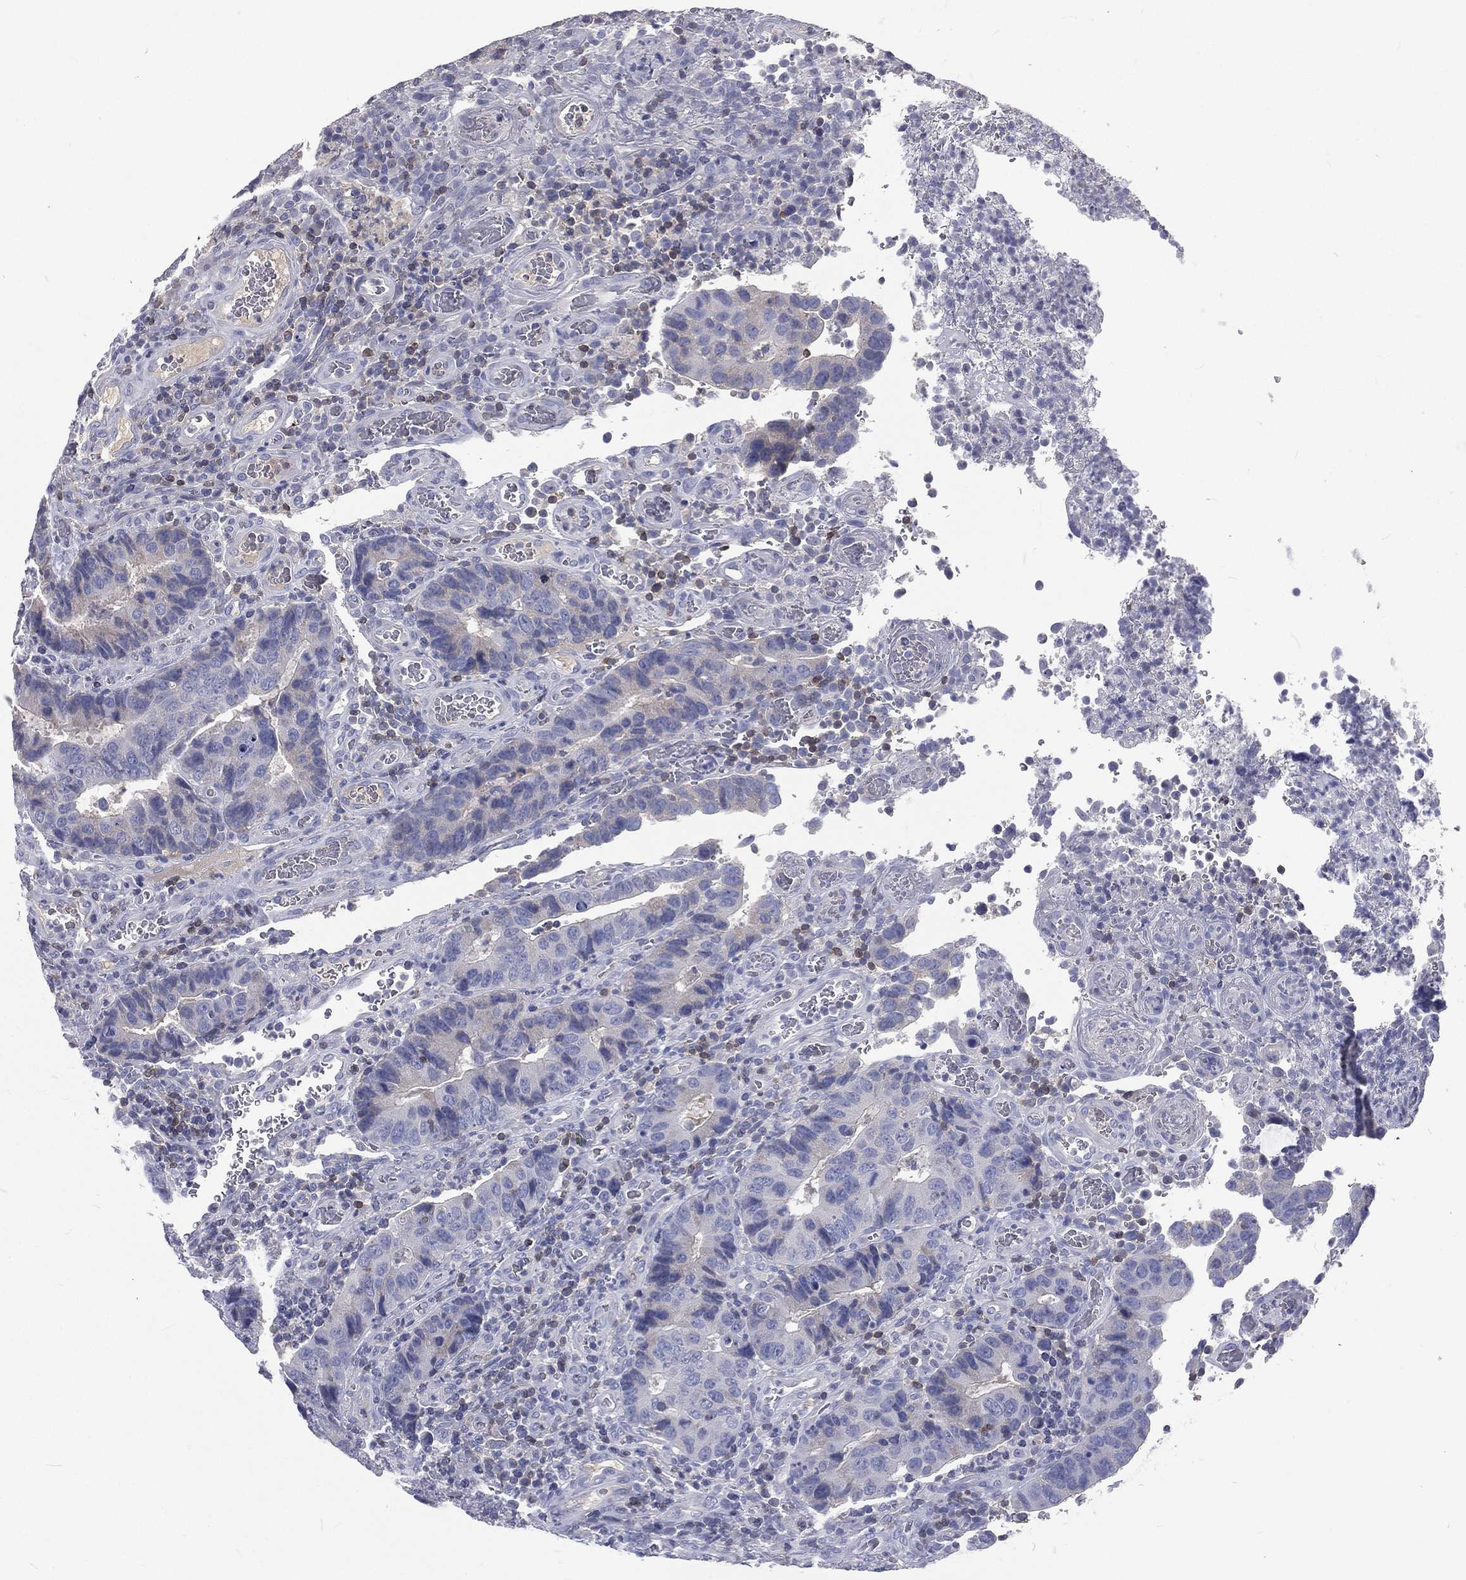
{"staining": {"intensity": "negative", "quantity": "none", "location": "none"}, "tissue": "colorectal cancer", "cell_type": "Tumor cells", "image_type": "cancer", "snomed": [{"axis": "morphology", "description": "Adenocarcinoma, NOS"}, {"axis": "topography", "description": "Colon"}], "caption": "Immunohistochemistry (IHC) of colorectal cancer (adenocarcinoma) demonstrates no expression in tumor cells.", "gene": "CD3D", "patient": {"sex": "female", "age": 56}}